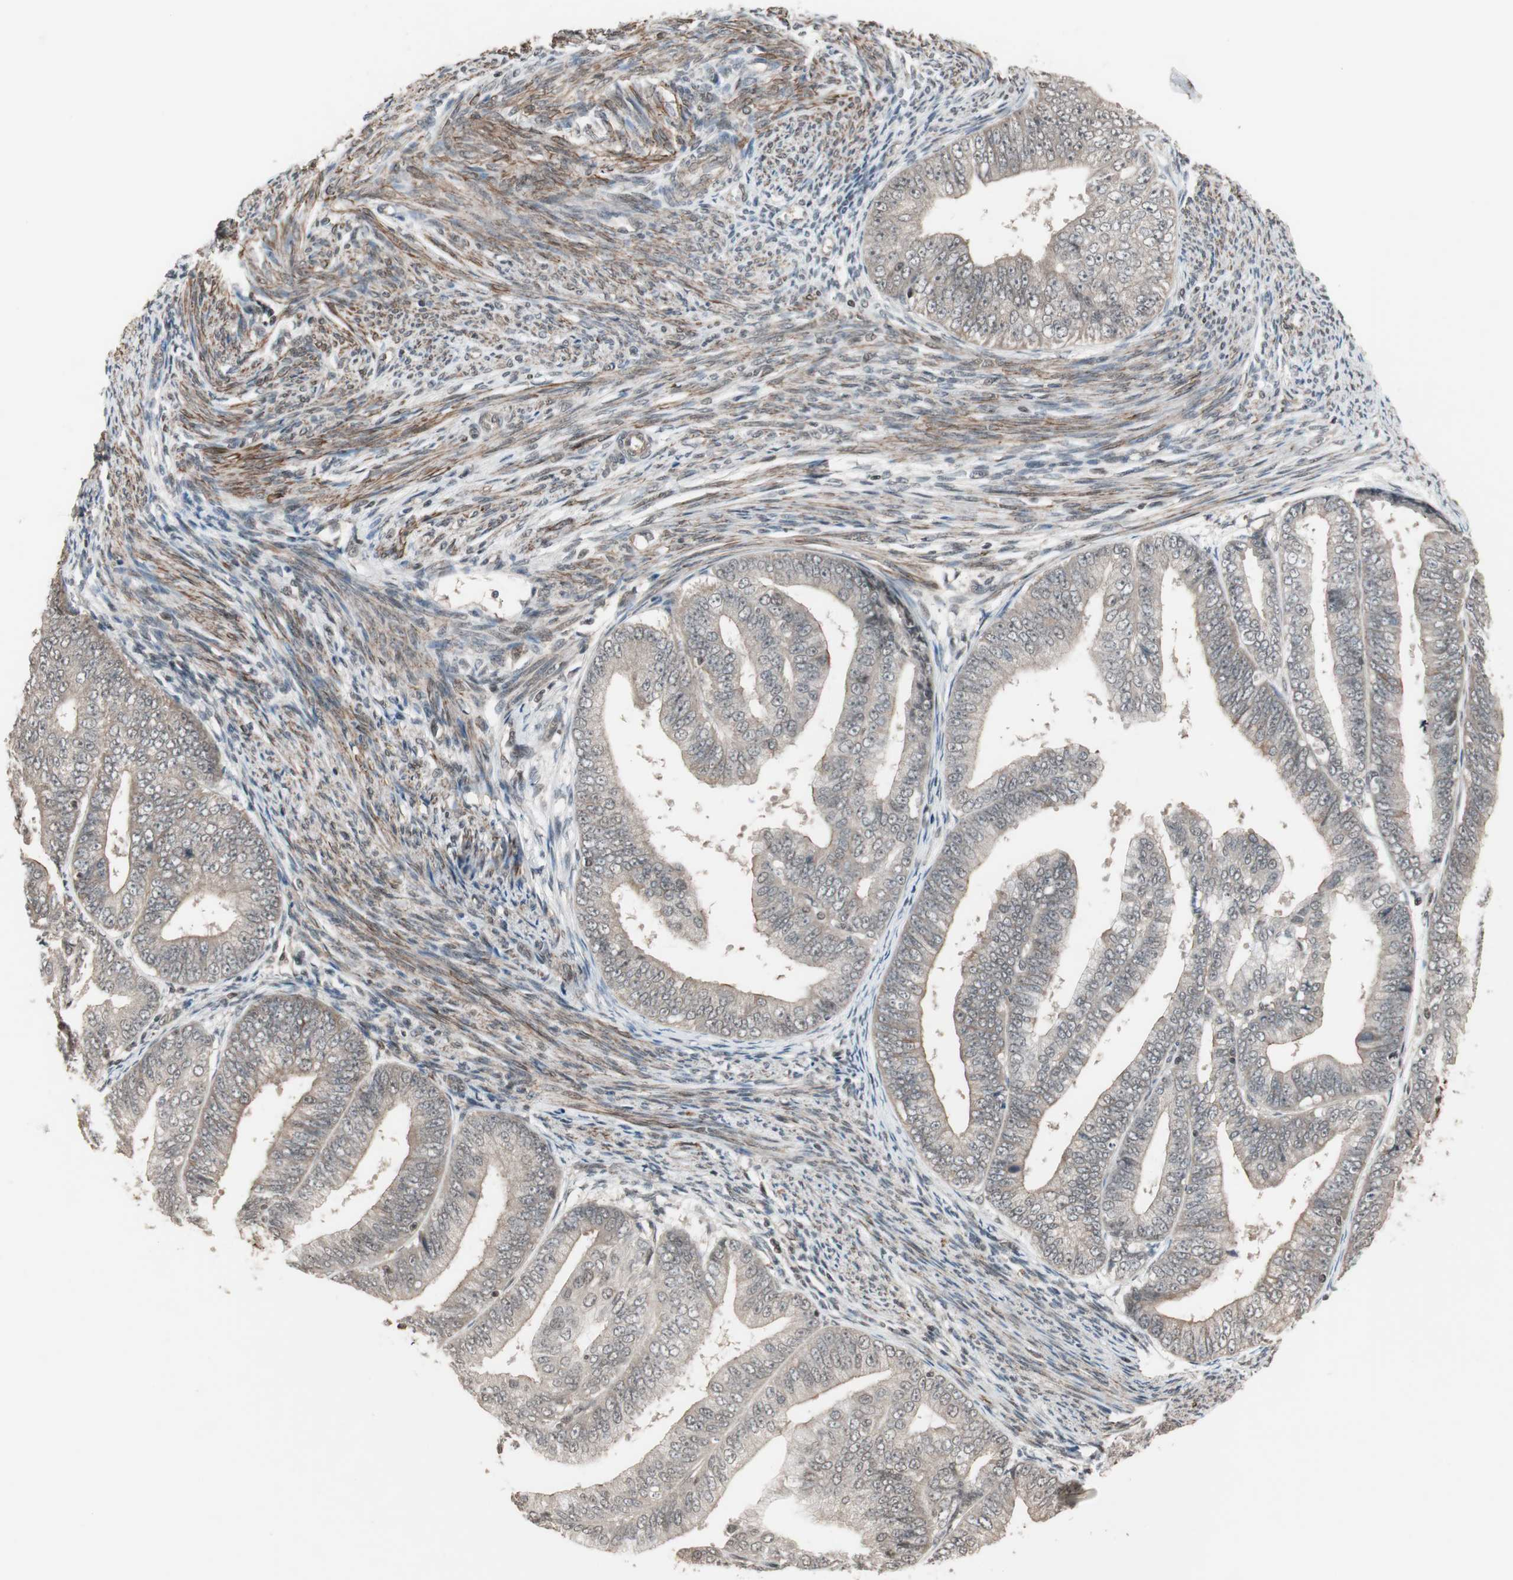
{"staining": {"intensity": "moderate", "quantity": "<25%", "location": "cytoplasmic/membranous"}, "tissue": "endometrial cancer", "cell_type": "Tumor cells", "image_type": "cancer", "snomed": [{"axis": "morphology", "description": "Adenocarcinoma, NOS"}, {"axis": "topography", "description": "Endometrium"}], "caption": "A high-resolution image shows immunohistochemistry (IHC) staining of endometrial cancer, which demonstrates moderate cytoplasmic/membranous staining in about <25% of tumor cells. (brown staining indicates protein expression, while blue staining denotes nuclei).", "gene": "DRAP1", "patient": {"sex": "female", "age": 63}}